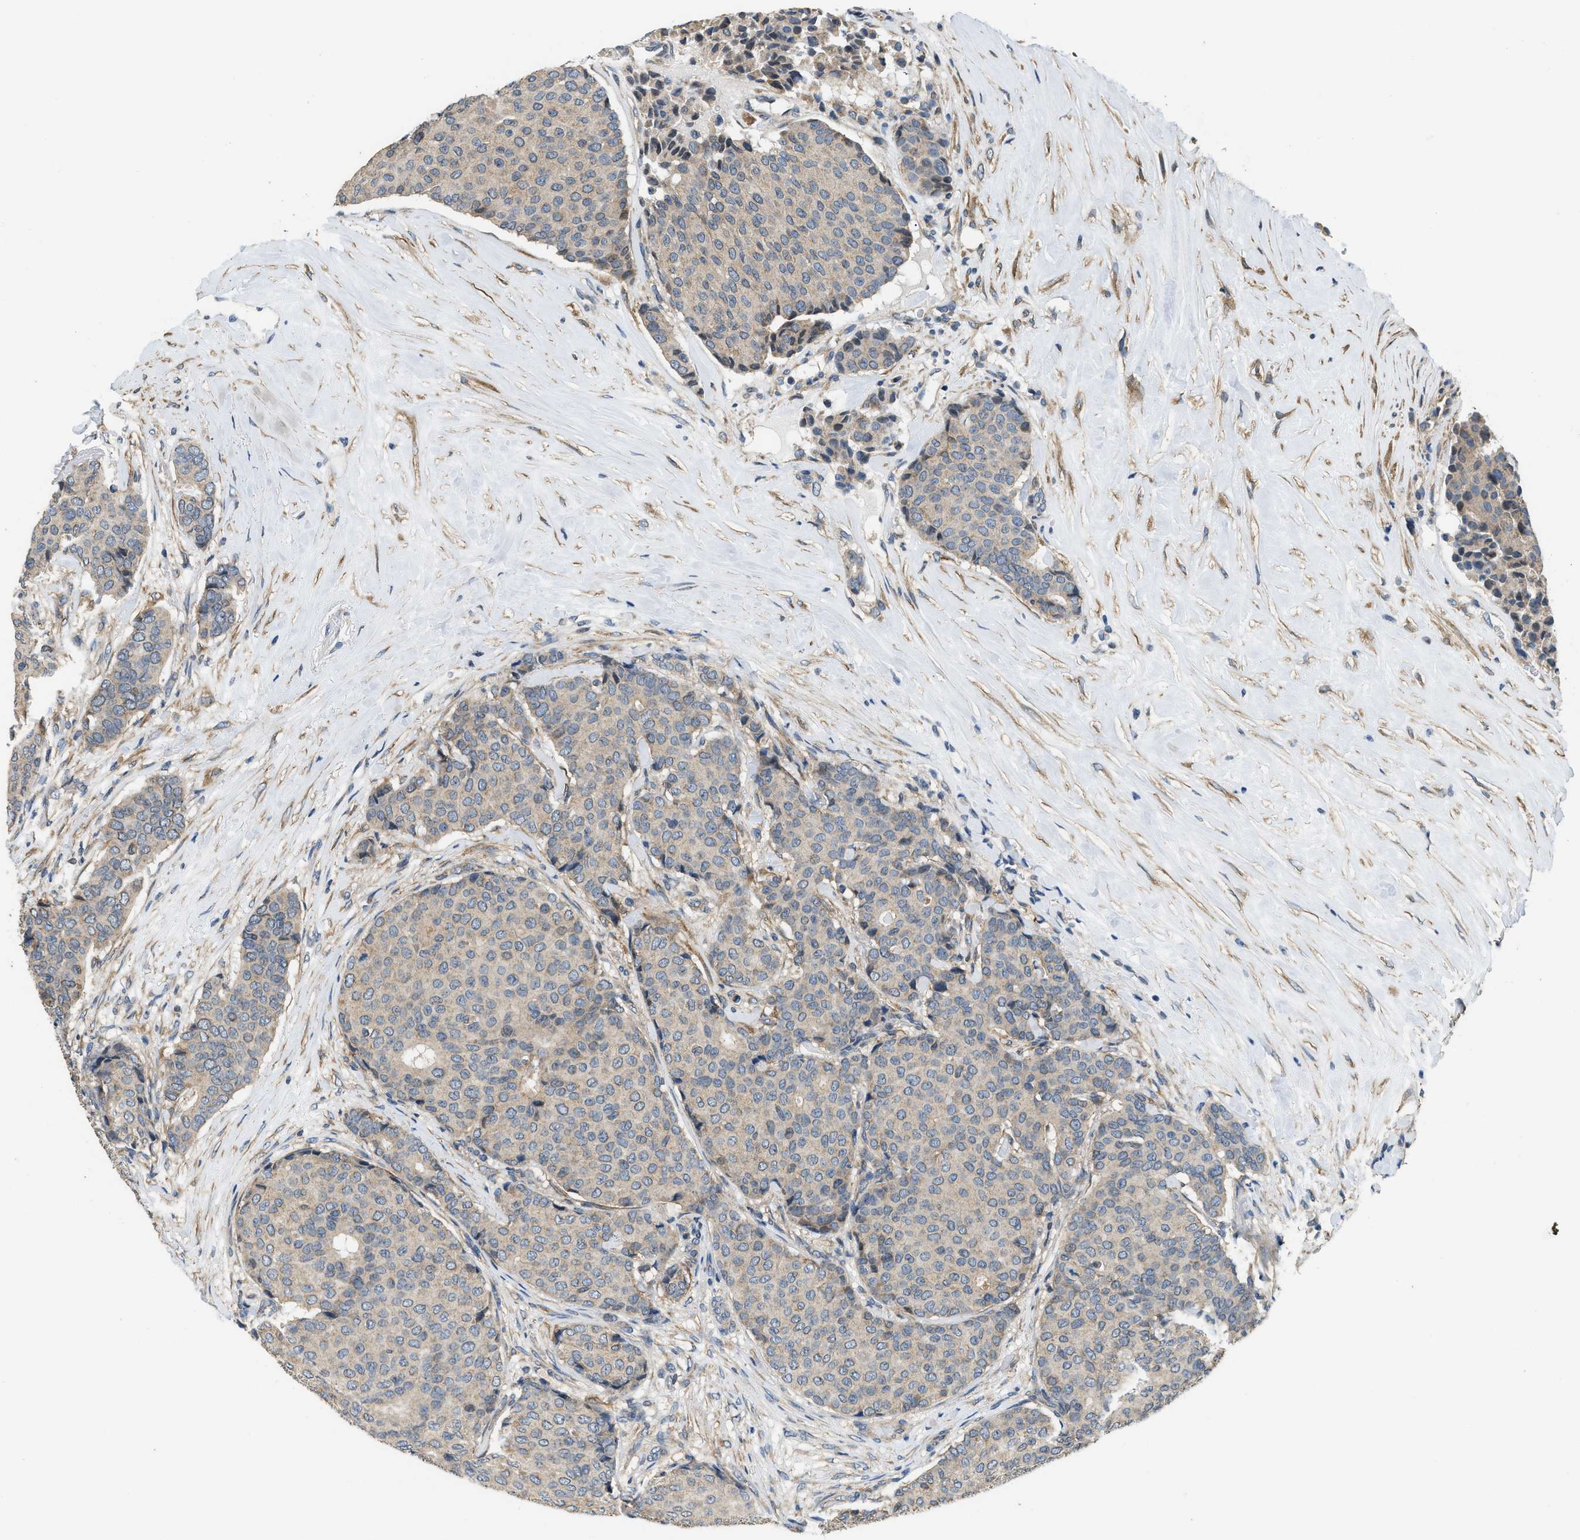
{"staining": {"intensity": "weak", "quantity": "<25%", "location": "cytoplasmic/membranous"}, "tissue": "breast cancer", "cell_type": "Tumor cells", "image_type": "cancer", "snomed": [{"axis": "morphology", "description": "Duct carcinoma"}, {"axis": "topography", "description": "Breast"}], "caption": "Micrograph shows no protein positivity in tumor cells of intraductal carcinoma (breast) tissue.", "gene": "SSH2", "patient": {"sex": "female", "age": 75}}